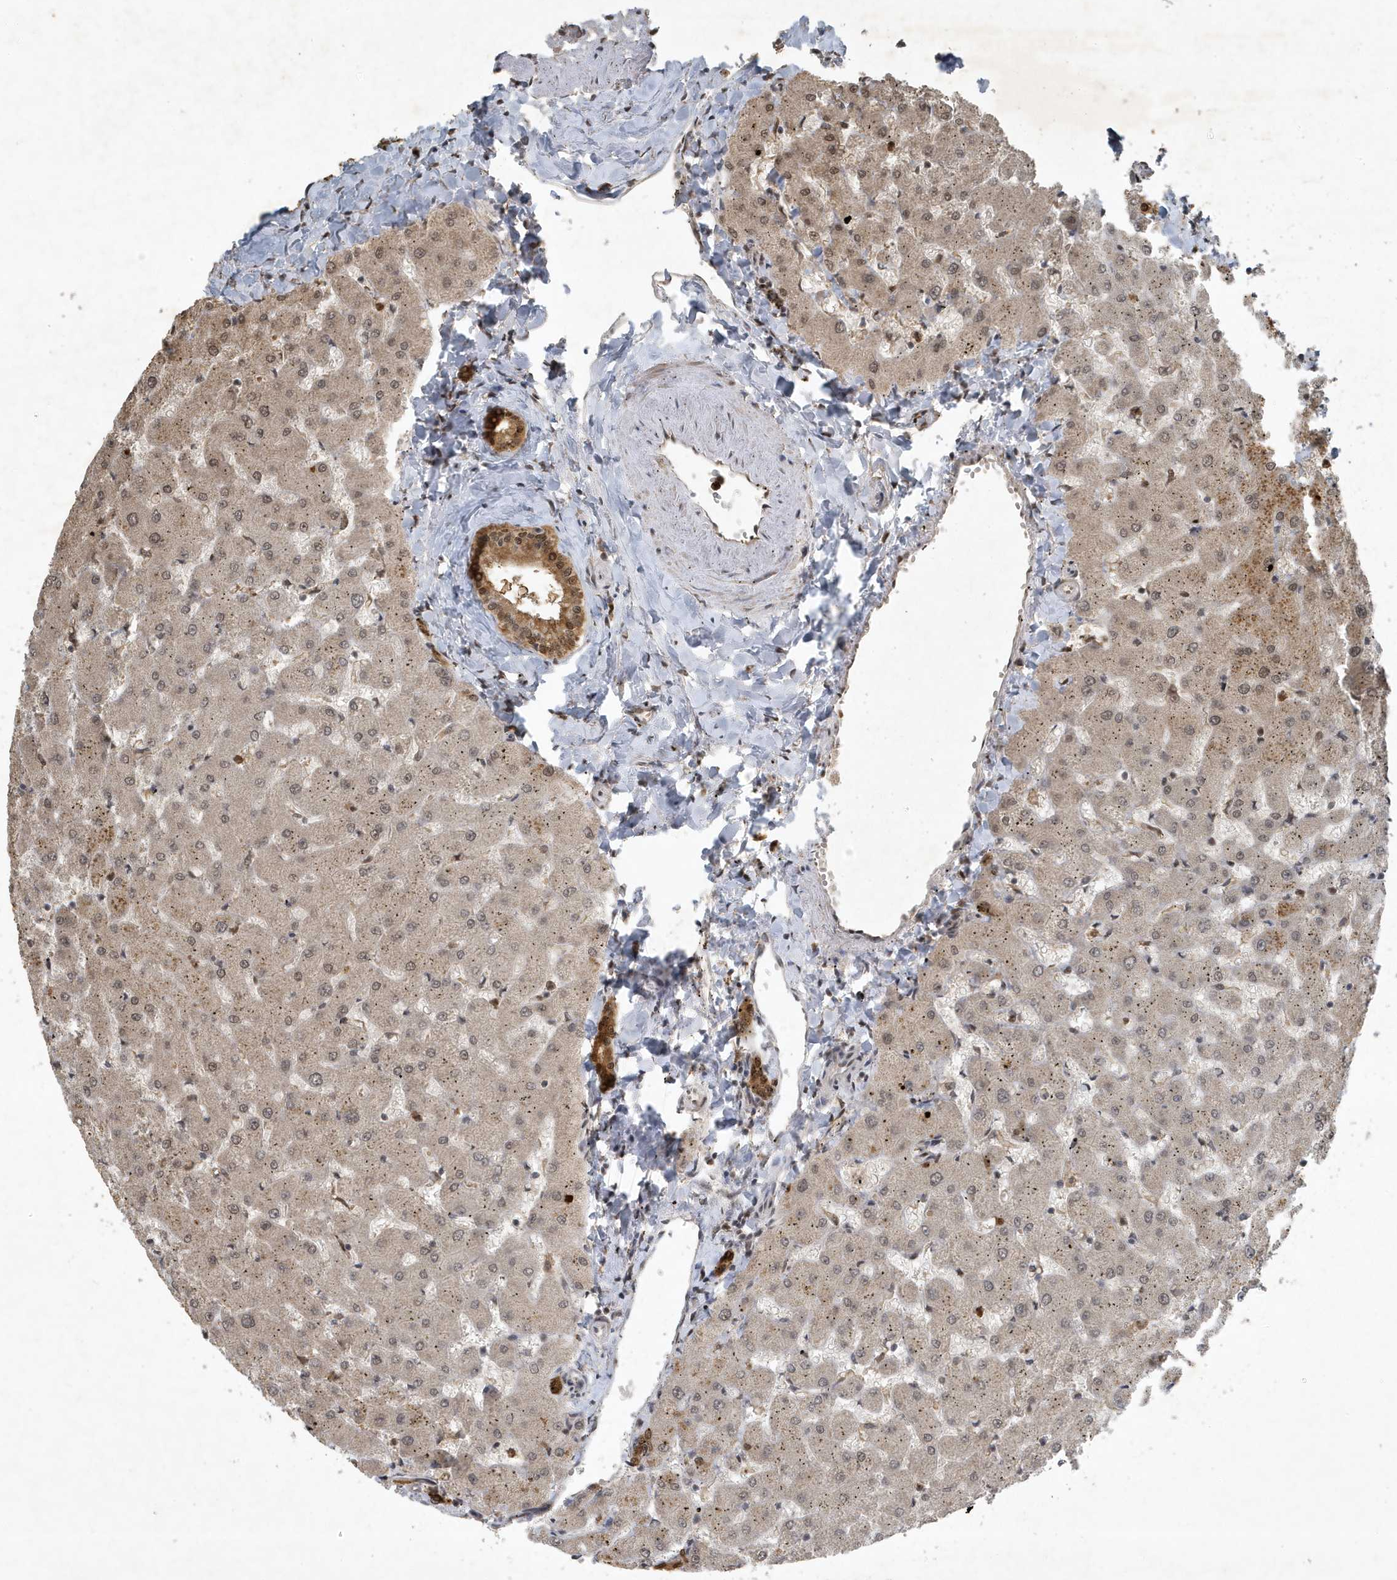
{"staining": {"intensity": "moderate", "quantity": ">75%", "location": "cytoplasmic/membranous,nuclear"}, "tissue": "liver", "cell_type": "Cholangiocytes", "image_type": "normal", "snomed": [{"axis": "morphology", "description": "Normal tissue, NOS"}, {"axis": "topography", "description": "Liver"}], "caption": "Human liver stained with a protein marker shows moderate staining in cholangiocytes.", "gene": "HSPA1A", "patient": {"sex": "female", "age": 63}}